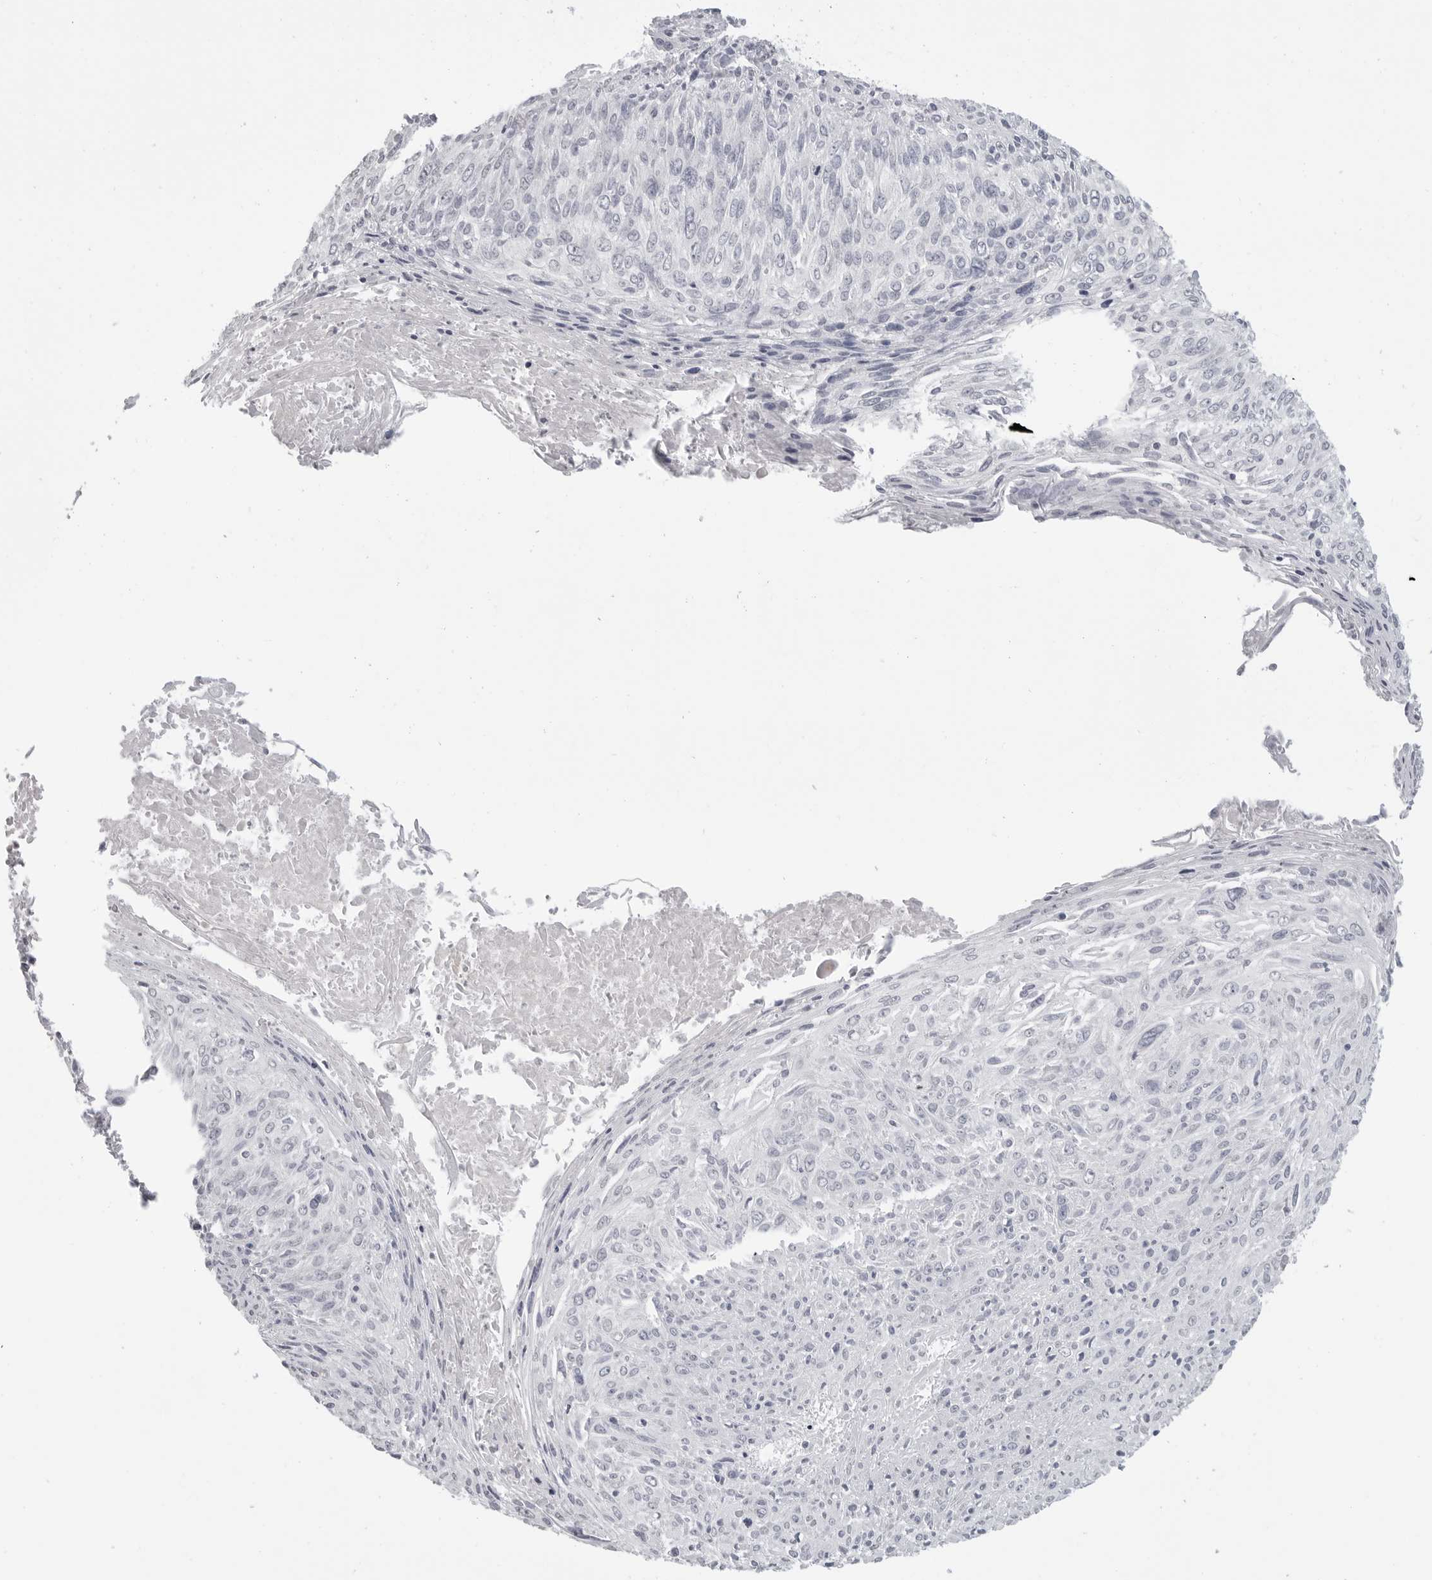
{"staining": {"intensity": "negative", "quantity": "none", "location": "none"}, "tissue": "cervical cancer", "cell_type": "Tumor cells", "image_type": "cancer", "snomed": [{"axis": "morphology", "description": "Squamous cell carcinoma, NOS"}, {"axis": "topography", "description": "Cervix"}], "caption": "IHC micrograph of neoplastic tissue: cervical cancer stained with DAB demonstrates no significant protein expression in tumor cells.", "gene": "PRSS1", "patient": {"sex": "female", "age": 51}}